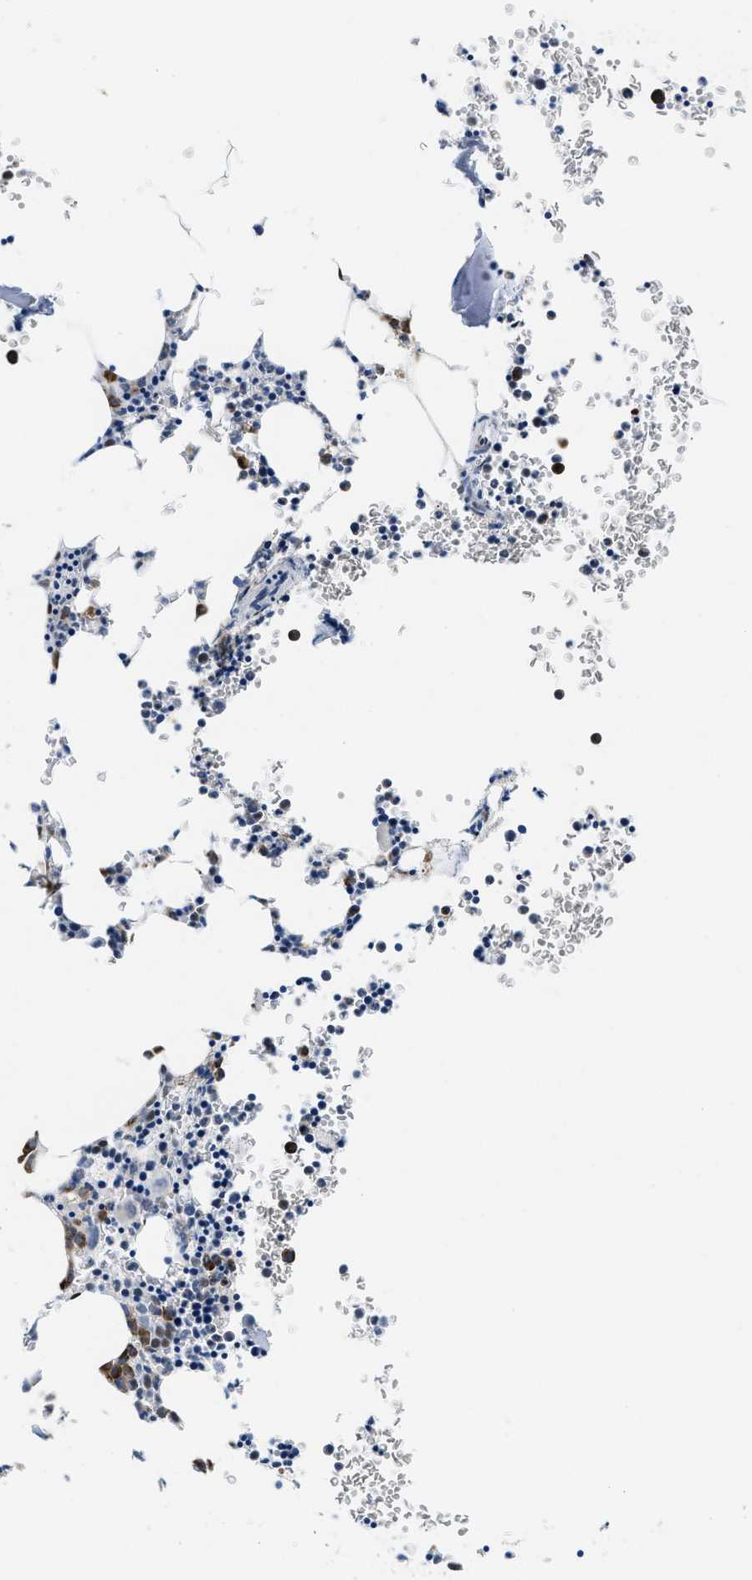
{"staining": {"intensity": "moderate", "quantity": "25%-75%", "location": "cytoplasmic/membranous"}, "tissue": "bone marrow", "cell_type": "Hematopoietic cells", "image_type": "normal", "snomed": [{"axis": "morphology", "description": "Normal tissue, NOS"}, {"axis": "morphology", "description": "Inflammation, NOS"}, {"axis": "topography", "description": "Bone marrow"}], "caption": "This image exhibits IHC staining of unremarkable human bone marrow, with medium moderate cytoplasmic/membranous positivity in approximately 25%-75% of hematopoietic cells.", "gene": "NFIX", "patient": {"sex": "female", "age": 61}}